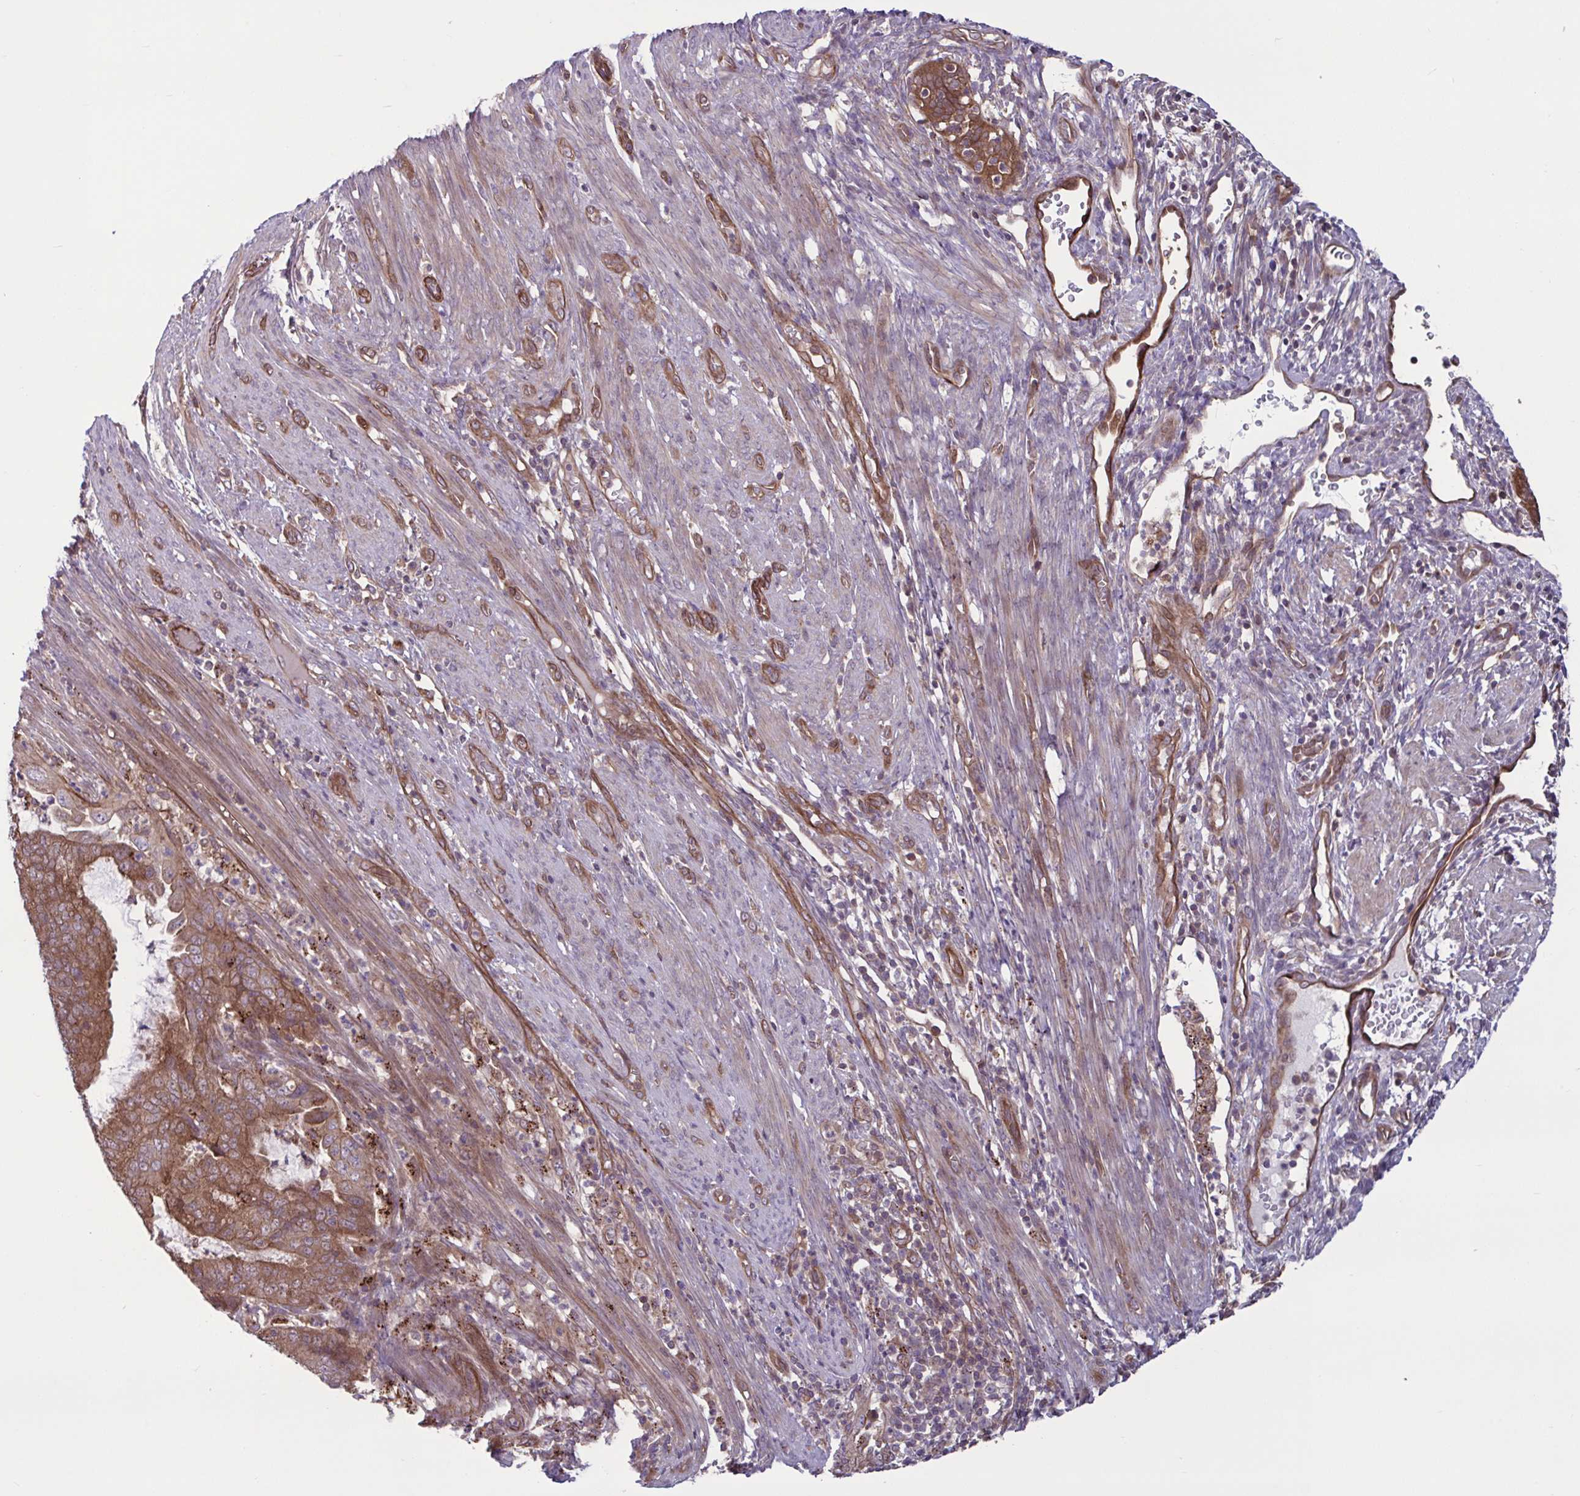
{"staining": {"intensity": "moderate", "quantity": ">75%", "location": "cytoplasmic/membranous"}, "tissue": "endometrial cancer", "cell_type": "Tumor cells", "image_type": "cancer", "snomed": [{"axis": "morphology", "description": "Adenocarcinoma, NOS"}, {"axis": "topography", "description": "Endometrium"}], "caption": "Endometrial cancer (adenocarcinoma) stained with a brown dye reveals moderate cytoplasmic/membranous positive expression in about >75% of tumor cells.", "gene": "GLTP", "patient": {"sex": "female", "age": 51}}